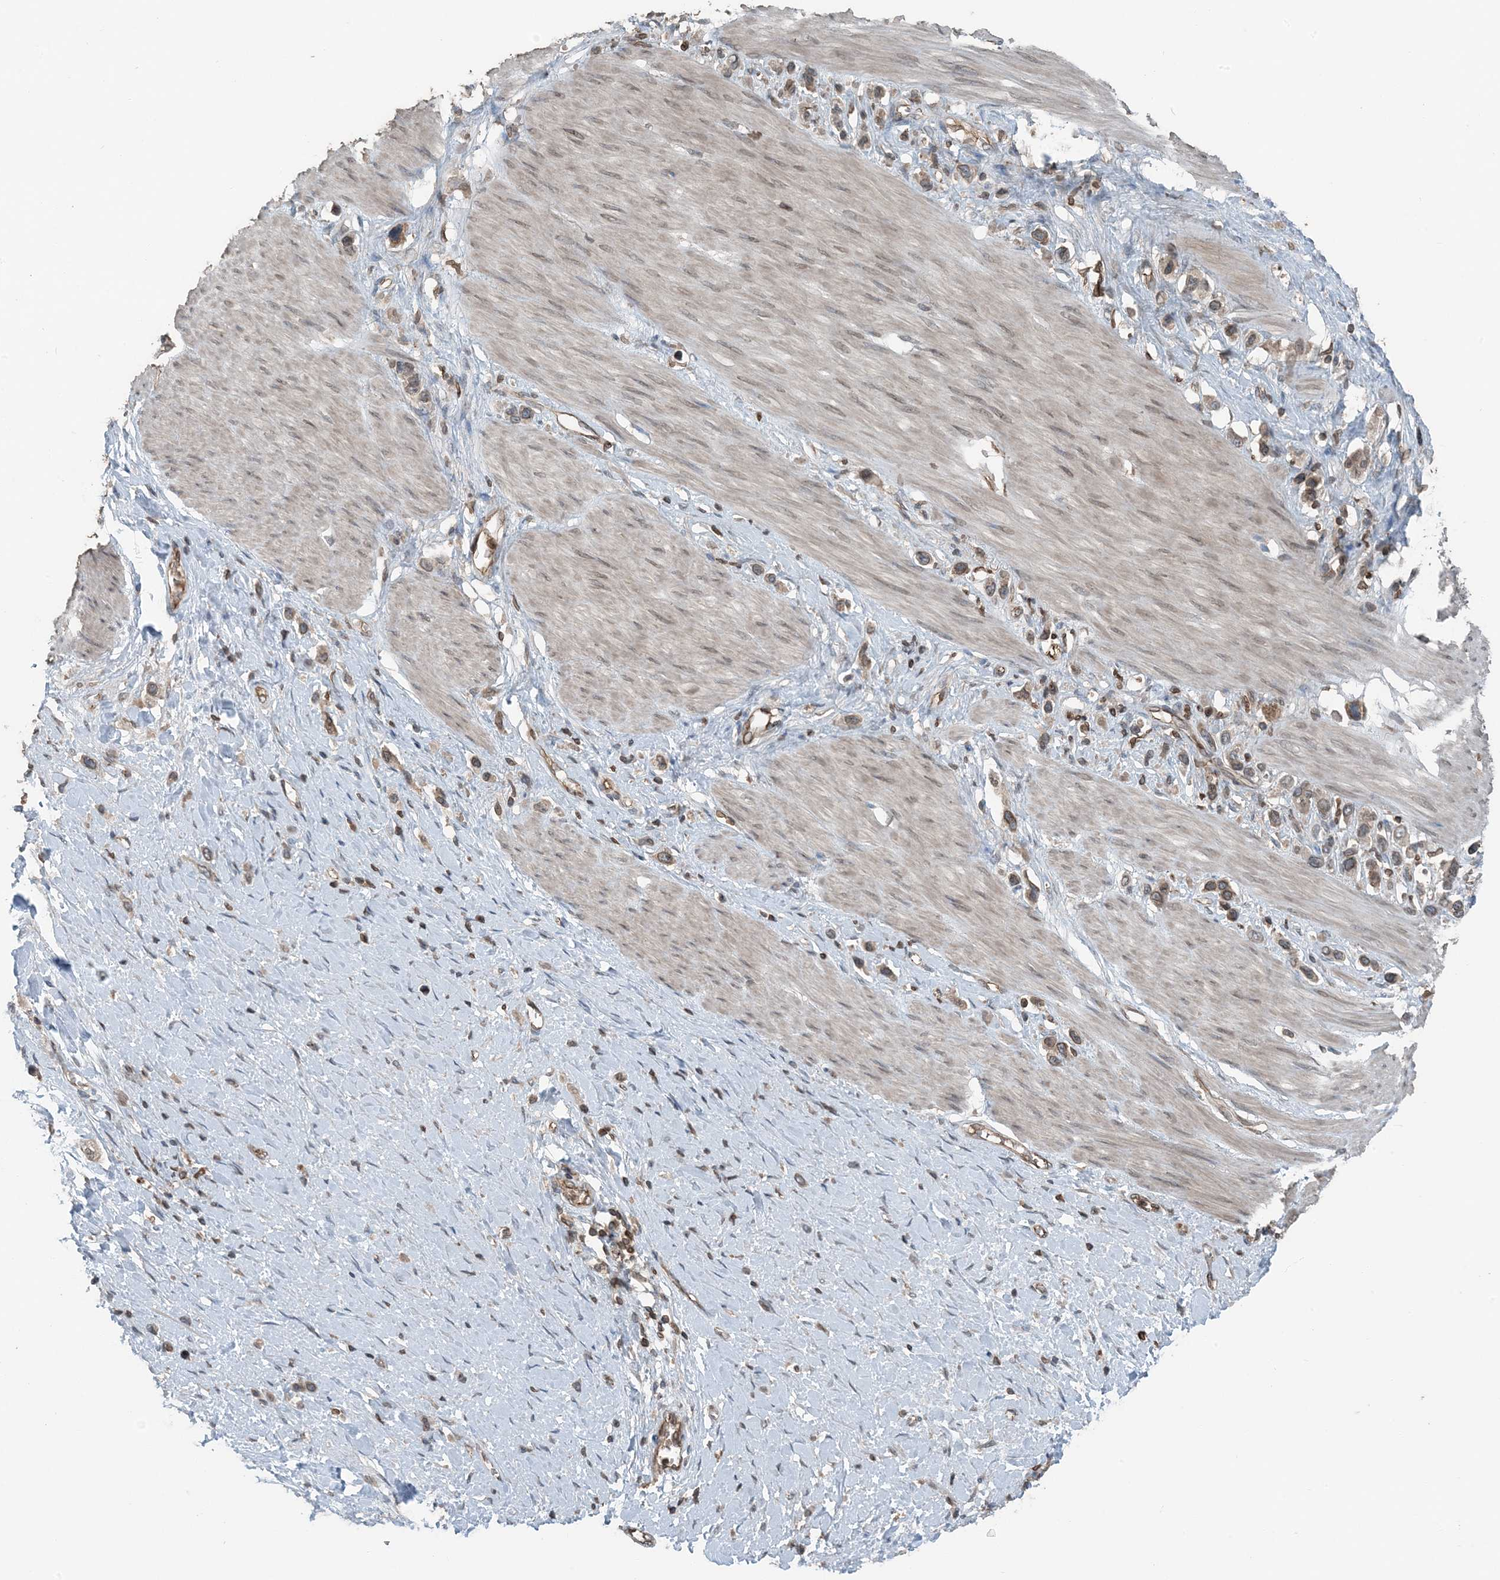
{"staining": {"intensity": "moderate", "quantity": ">75%", "location": "cytoplasmic/membranous,nuclear"}, "tissue": "stomach cancer", "cell_type": "Tumor cells", "image_type": "cancer", "snomed": [{"axis": "morphology", "description": "Adenocarcinoma, NOS"}, {"axis": "topography", "description": "Stomach"}], "caption": "The immunohistochemical stain labels moderate cytoplasmic/membranous and nuclear positivity in tumor cells of stomach cancer tissue.", "gene": "ZFAND2B", "patient": {"sex": "female", "age": 65}}